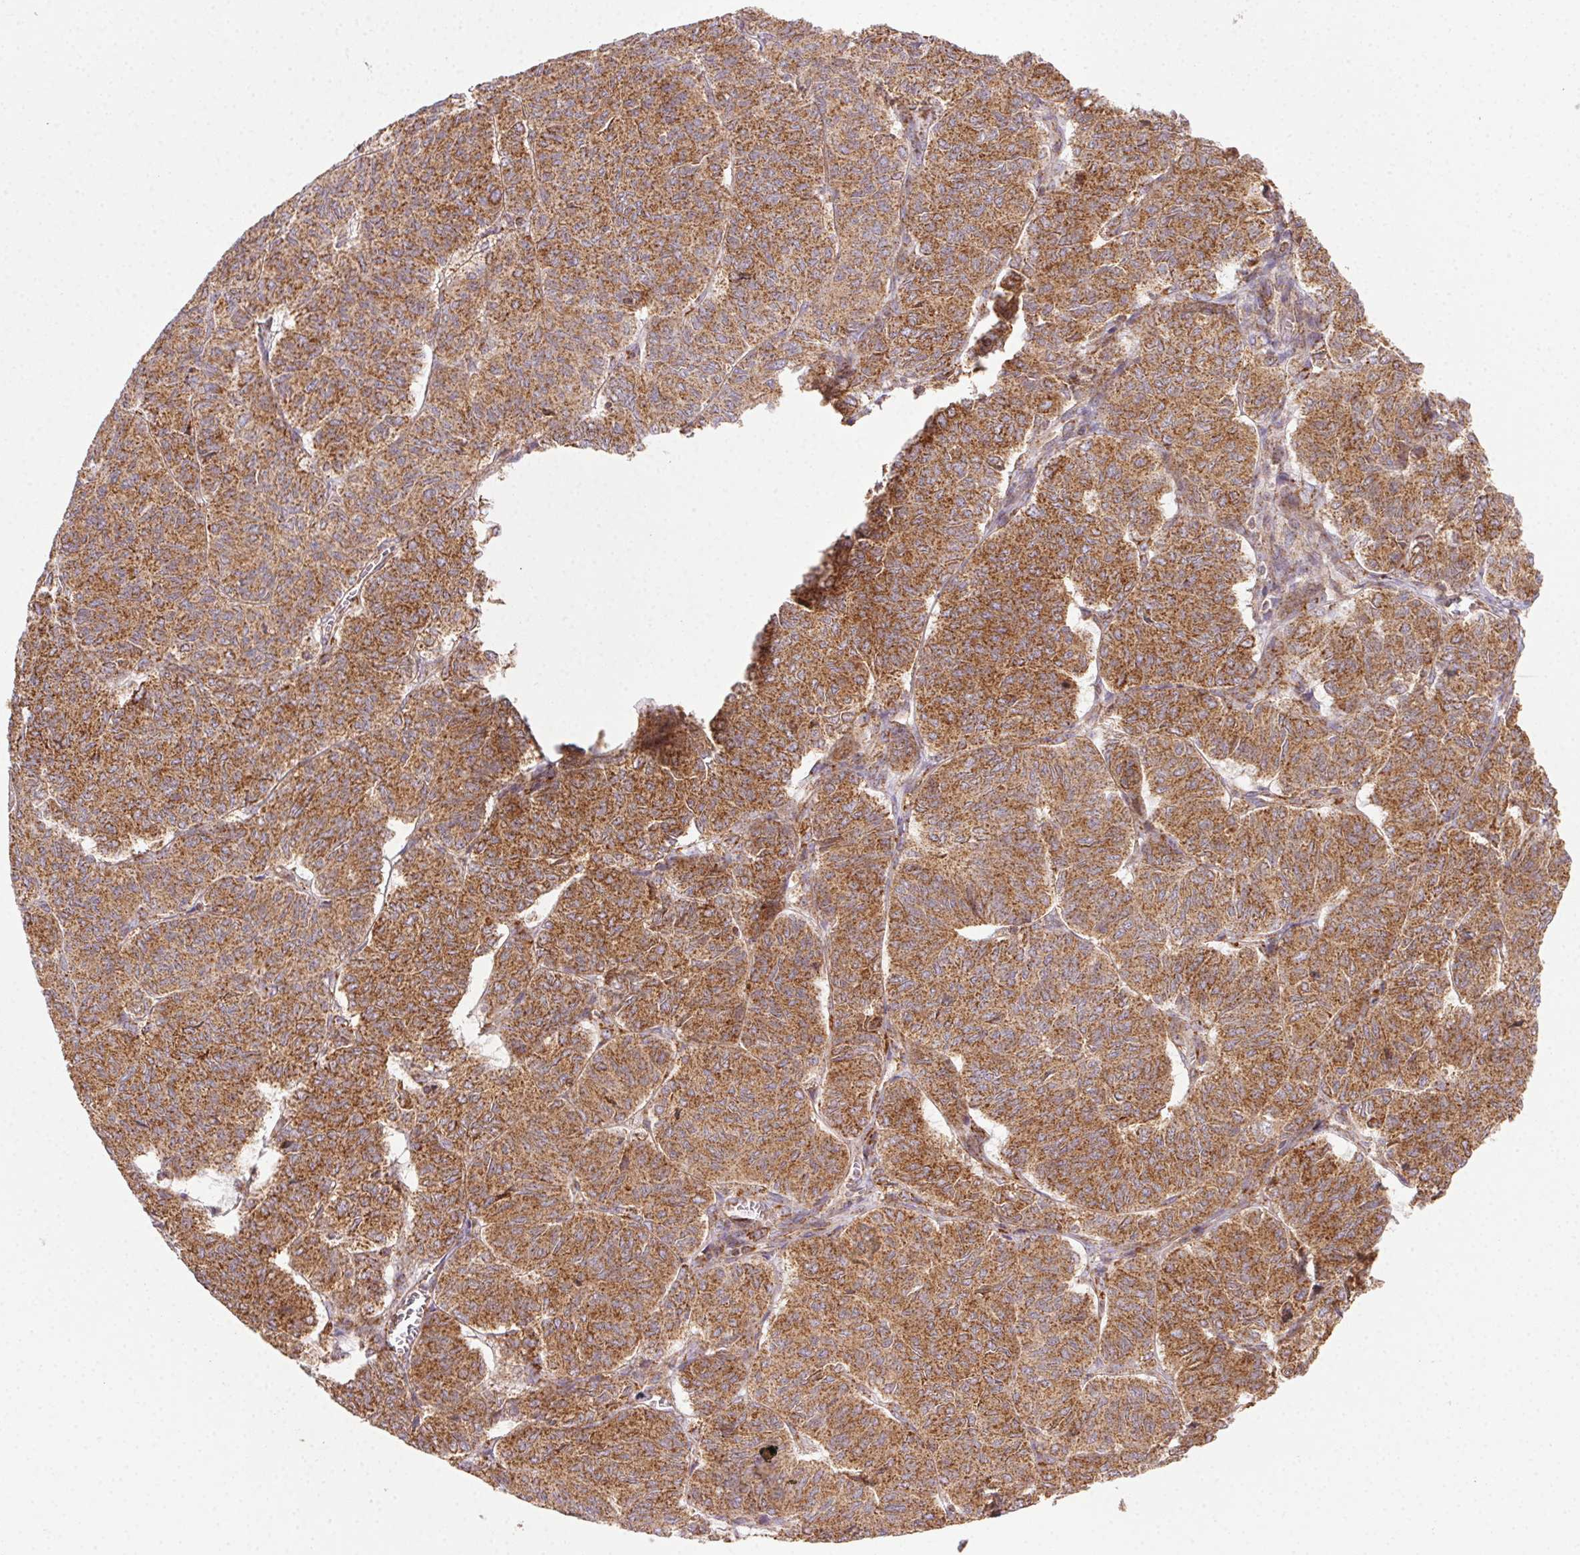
{"staining": {"intensity": "strong", "quantity": ">75%", "location": "cytoplasmic/membranous"}, "tissue": "ovarian cancer", "cell_type": "Tumor cells", "image_type": "cancer", "snomed": [{"axis": "morphology", "description": "Carcinoma, endometroid"}, {"axis": "topography", "description": "Ovary"}], "caption": "This micrograph reveals ovarian cancer (endometroid carcinoma) stained with immunohistochemistry to label a protein in brown. The cytoplasmic/membranous of tumor cells show strong positivity for the protein. Nuclei are counter-stained blue.", "gene": "CLPB", "patient": {"sex": "female", "age": 80}}